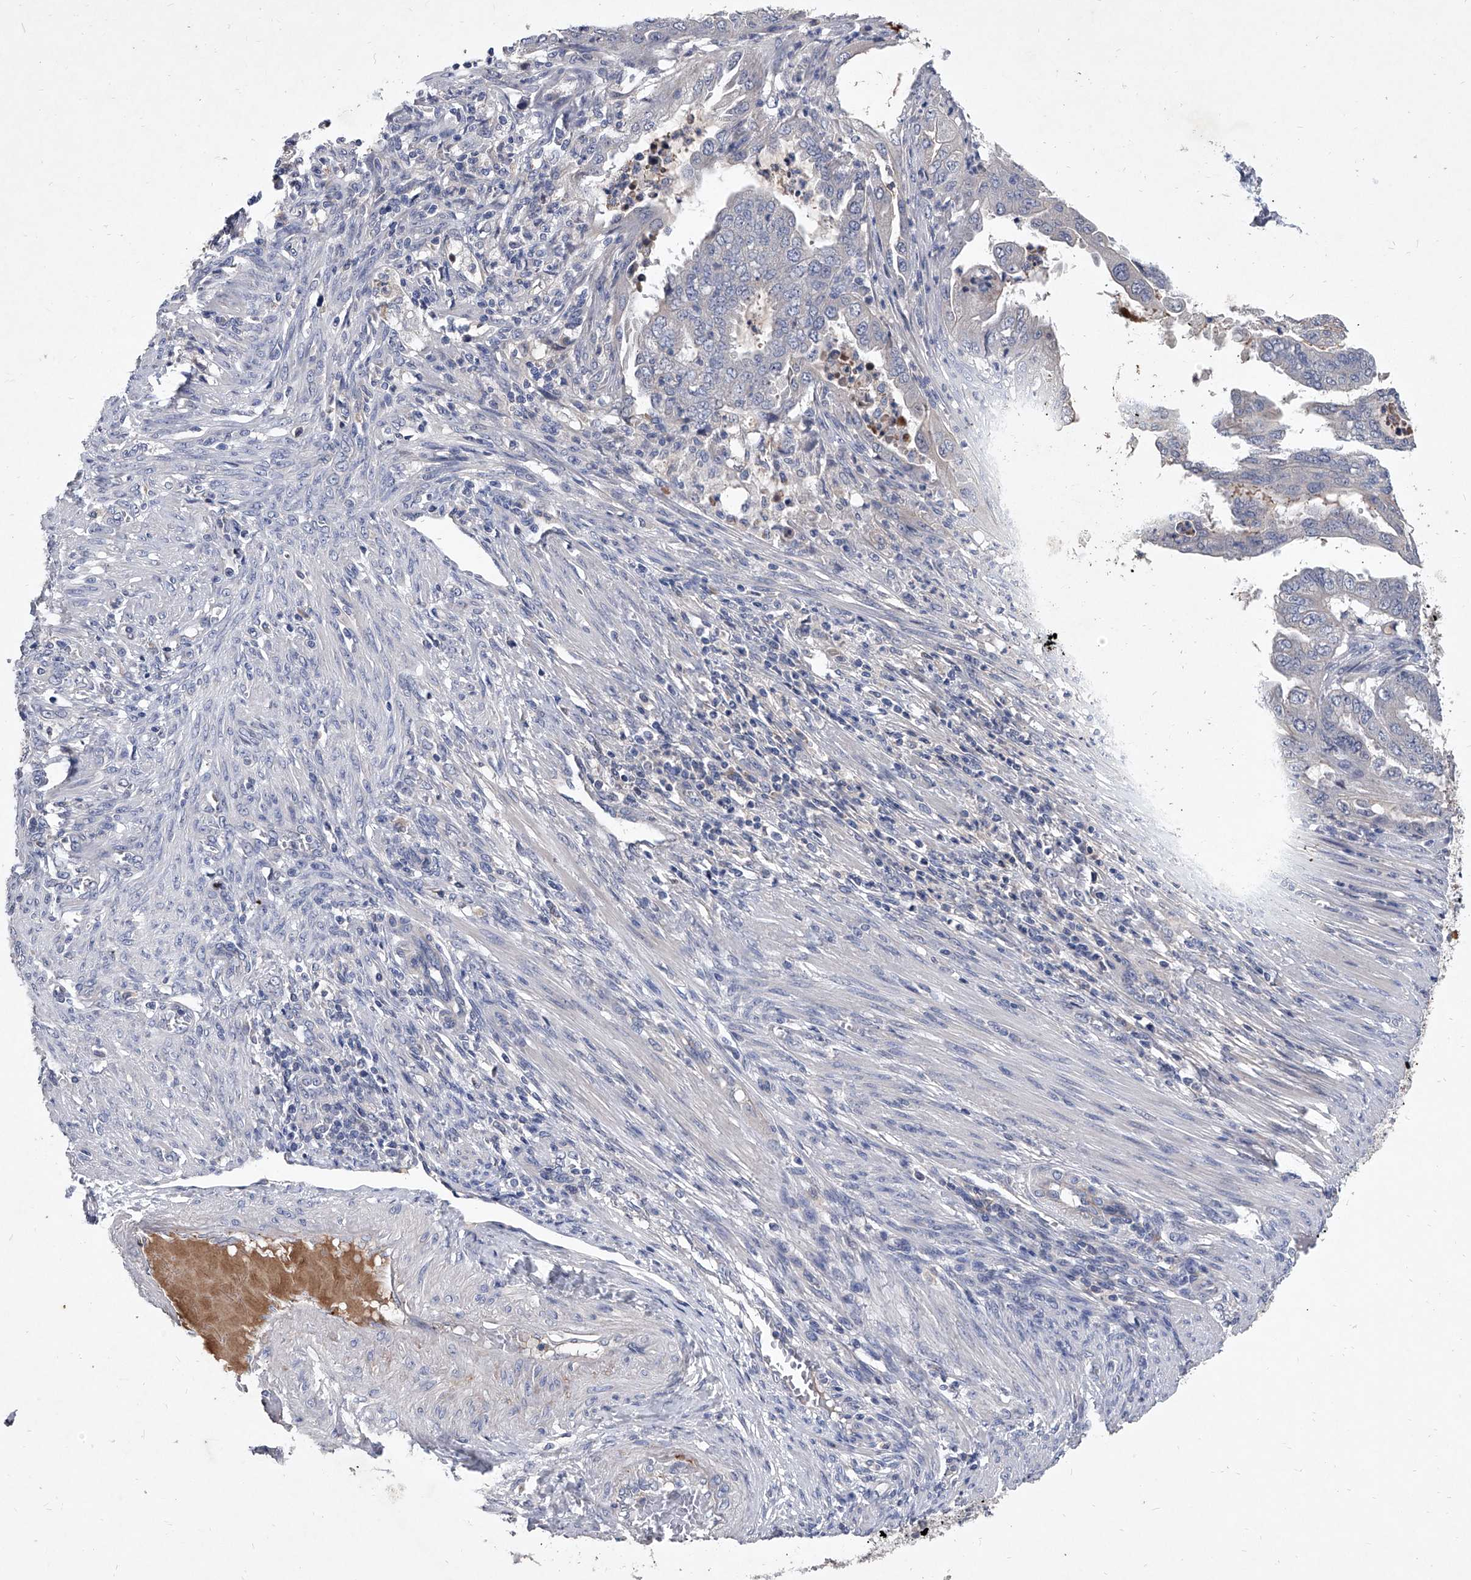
{"staining": {"intensity": "negative", "quantity": "none", "location": "none"}, "tissue": "endometrial cancer", "cell_type": "Tumor cells", "image_type": "cancer", "snomed": [{"axis": "morphology", "description": "Adenocarcinoma, NOS"}, {"axis": "topography", "description": "Endometrium"}], "caption": "An IHC histopathology image of endometrial cancer is shown. There is no staining in tumor cells of endometrial cancer.", "gene": "C5", "patient": {"sex": "female", "age": 51}}